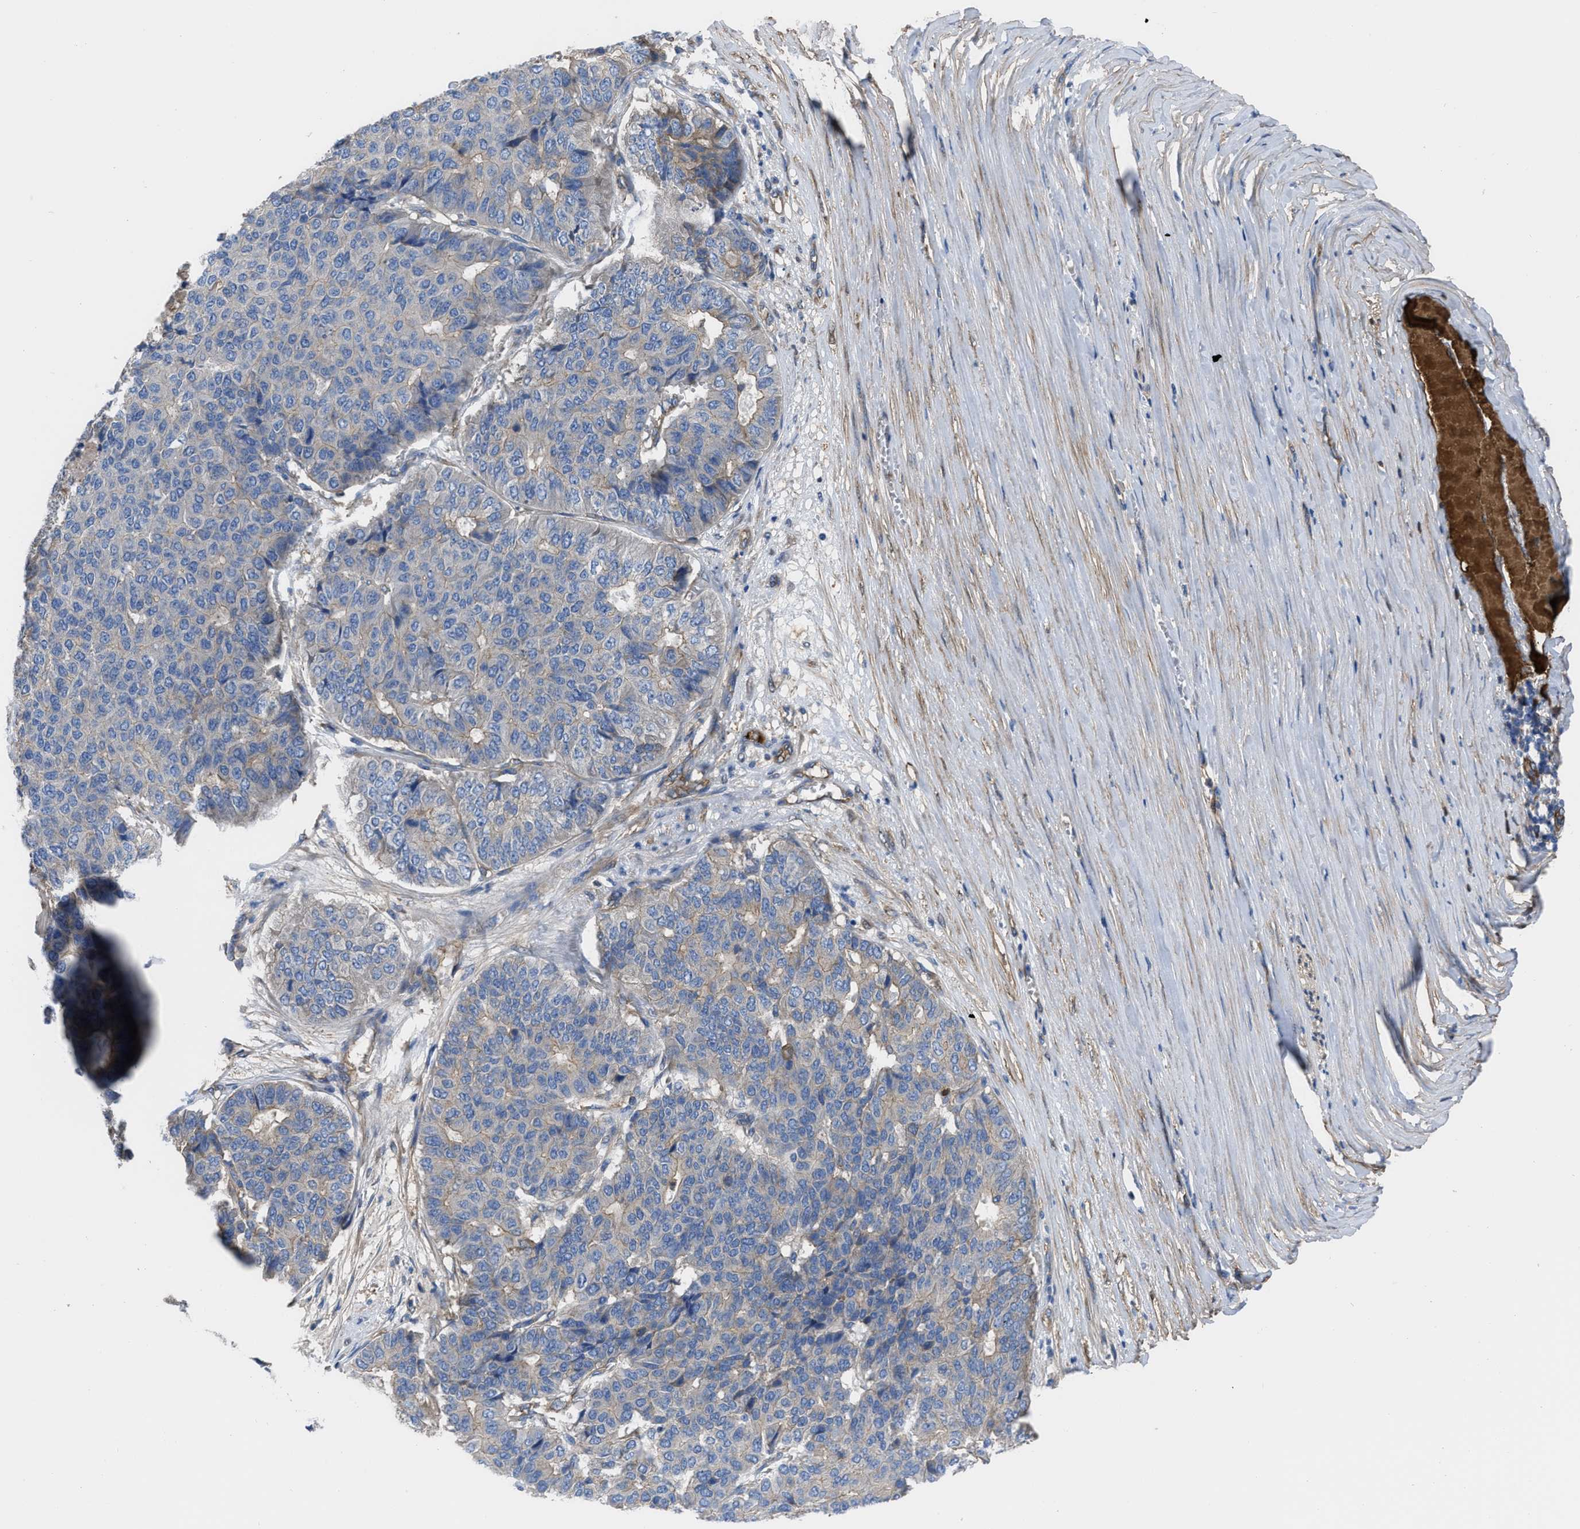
{"staining": {"intensity": "moderate", "quantity": "25%-75%", "location": "cytoplasmic/membranous"}, "tissue": "pancreatic cancer", "cell_type": "Tumor cells", "image_type": "cancer", "snomed": [{"axis": "morphology", "description": "Adenocarcinoma, NOS"}, {"axis": "topography", "description": "Pancreas"}], "caption": "High-magnification brightfield microscopy of pancreatic cancer stained with DAB (brown) and counterstained with hematoxylin (blue). tumor cells exhibit moderate cytoplasmic/membranous positivity is seen in about25%-75% of cells. The protein is shown in brown color, while the nuclei are stained blue.", "gene": "TRIOBP", "patient": {"sex": "male", "age": 50}}